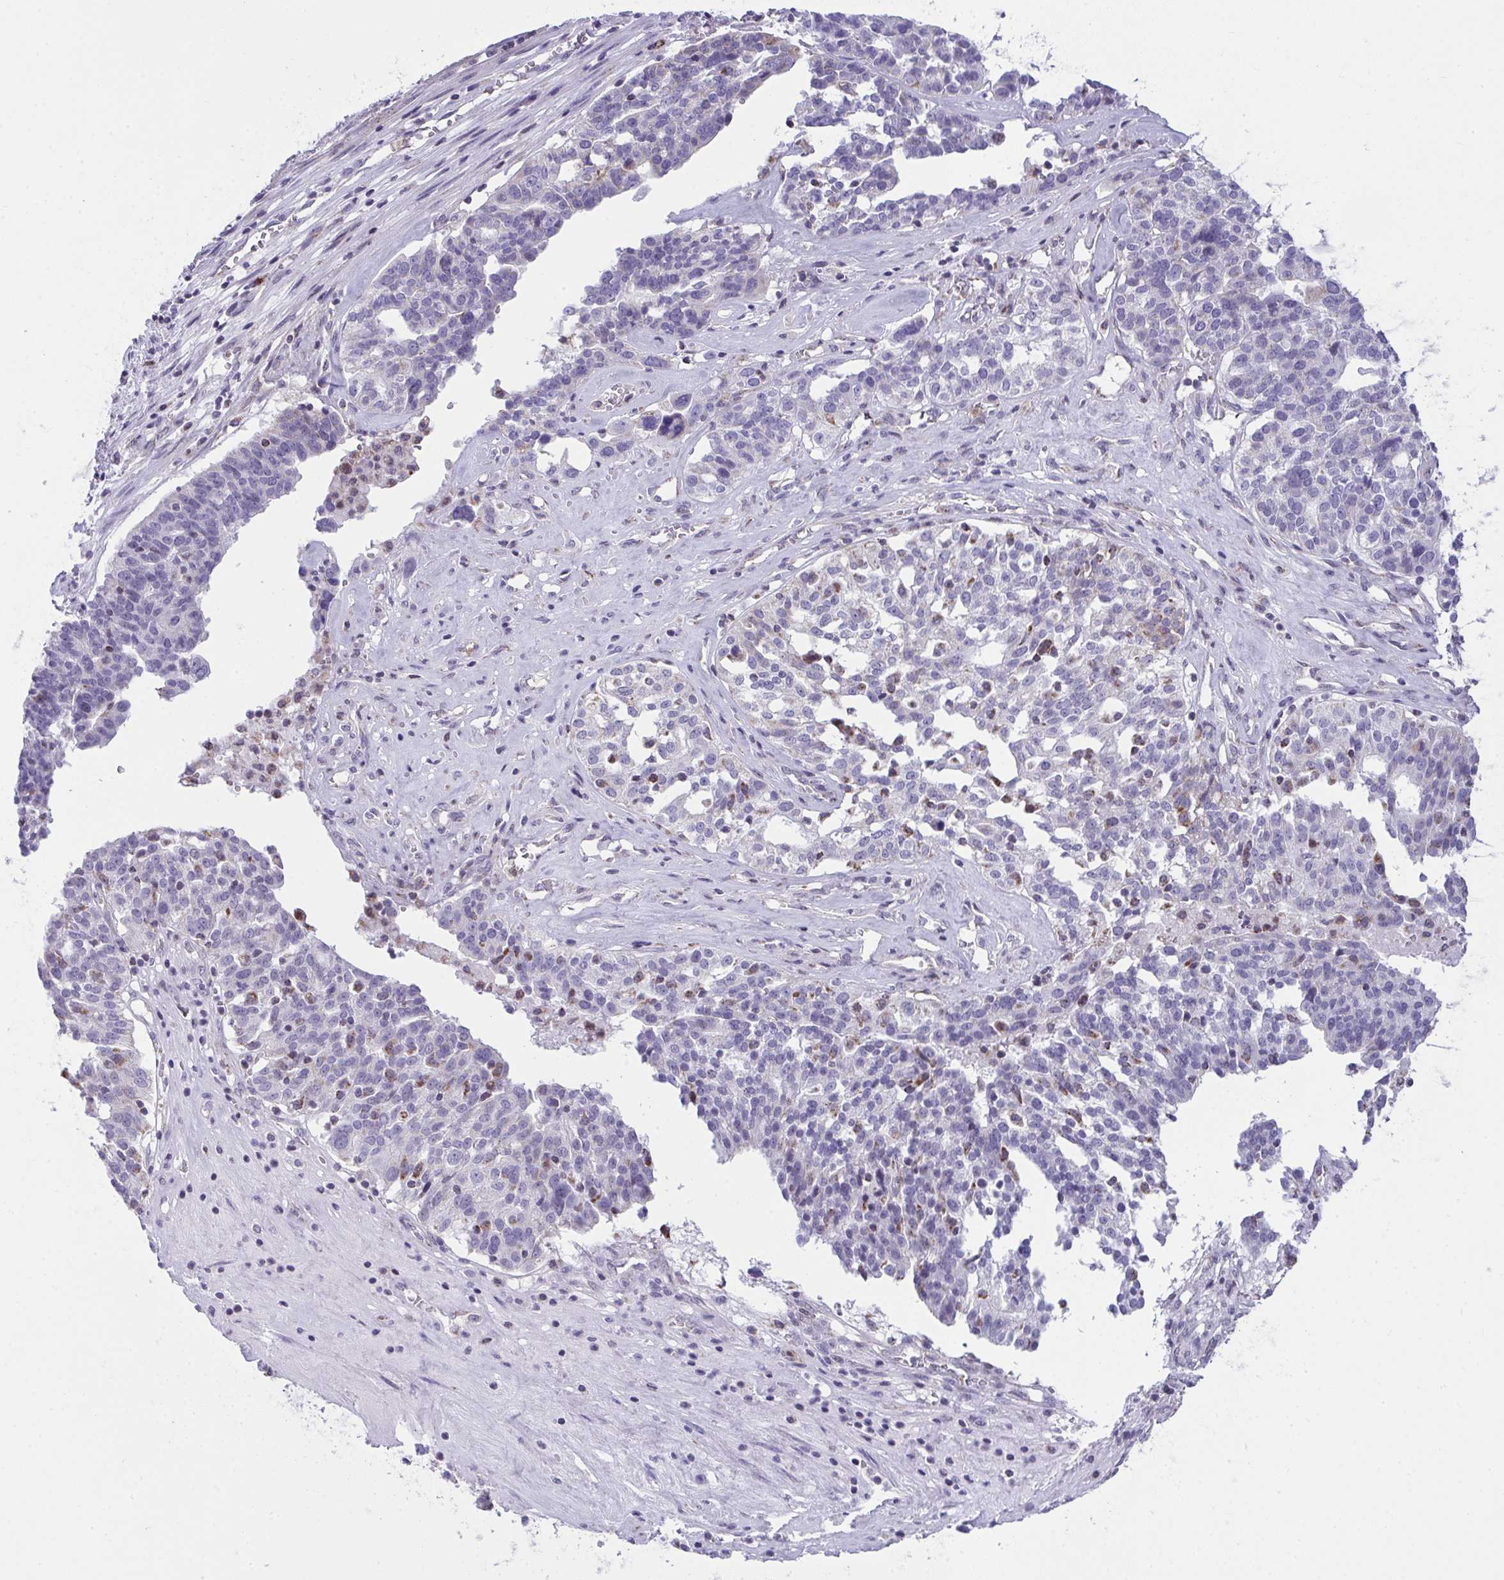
{"staining": {"intensity": "negative", "quantity": "none", "location": "none"}, "tissue": "ovarian cancer", "cell_type": "Tumor cells", "image_type": "cancer", "snomed": [{"axis": "morphology", "description": "Cystadenocarcinoma, serous, NOS"}, {"axis": "topography", "description": "Ovary"}], "caption": "Tumor cells show no significant protein positivity in ovarian cancer. (Stains: DAB (3,3'-diaminobenzidine) IHC with hematoxylin counter stain, Microscopy: brightfield microscopy at high magnification).", "gene": "PLA2G12B", "patient": {"sex": "female", "age": 59}}